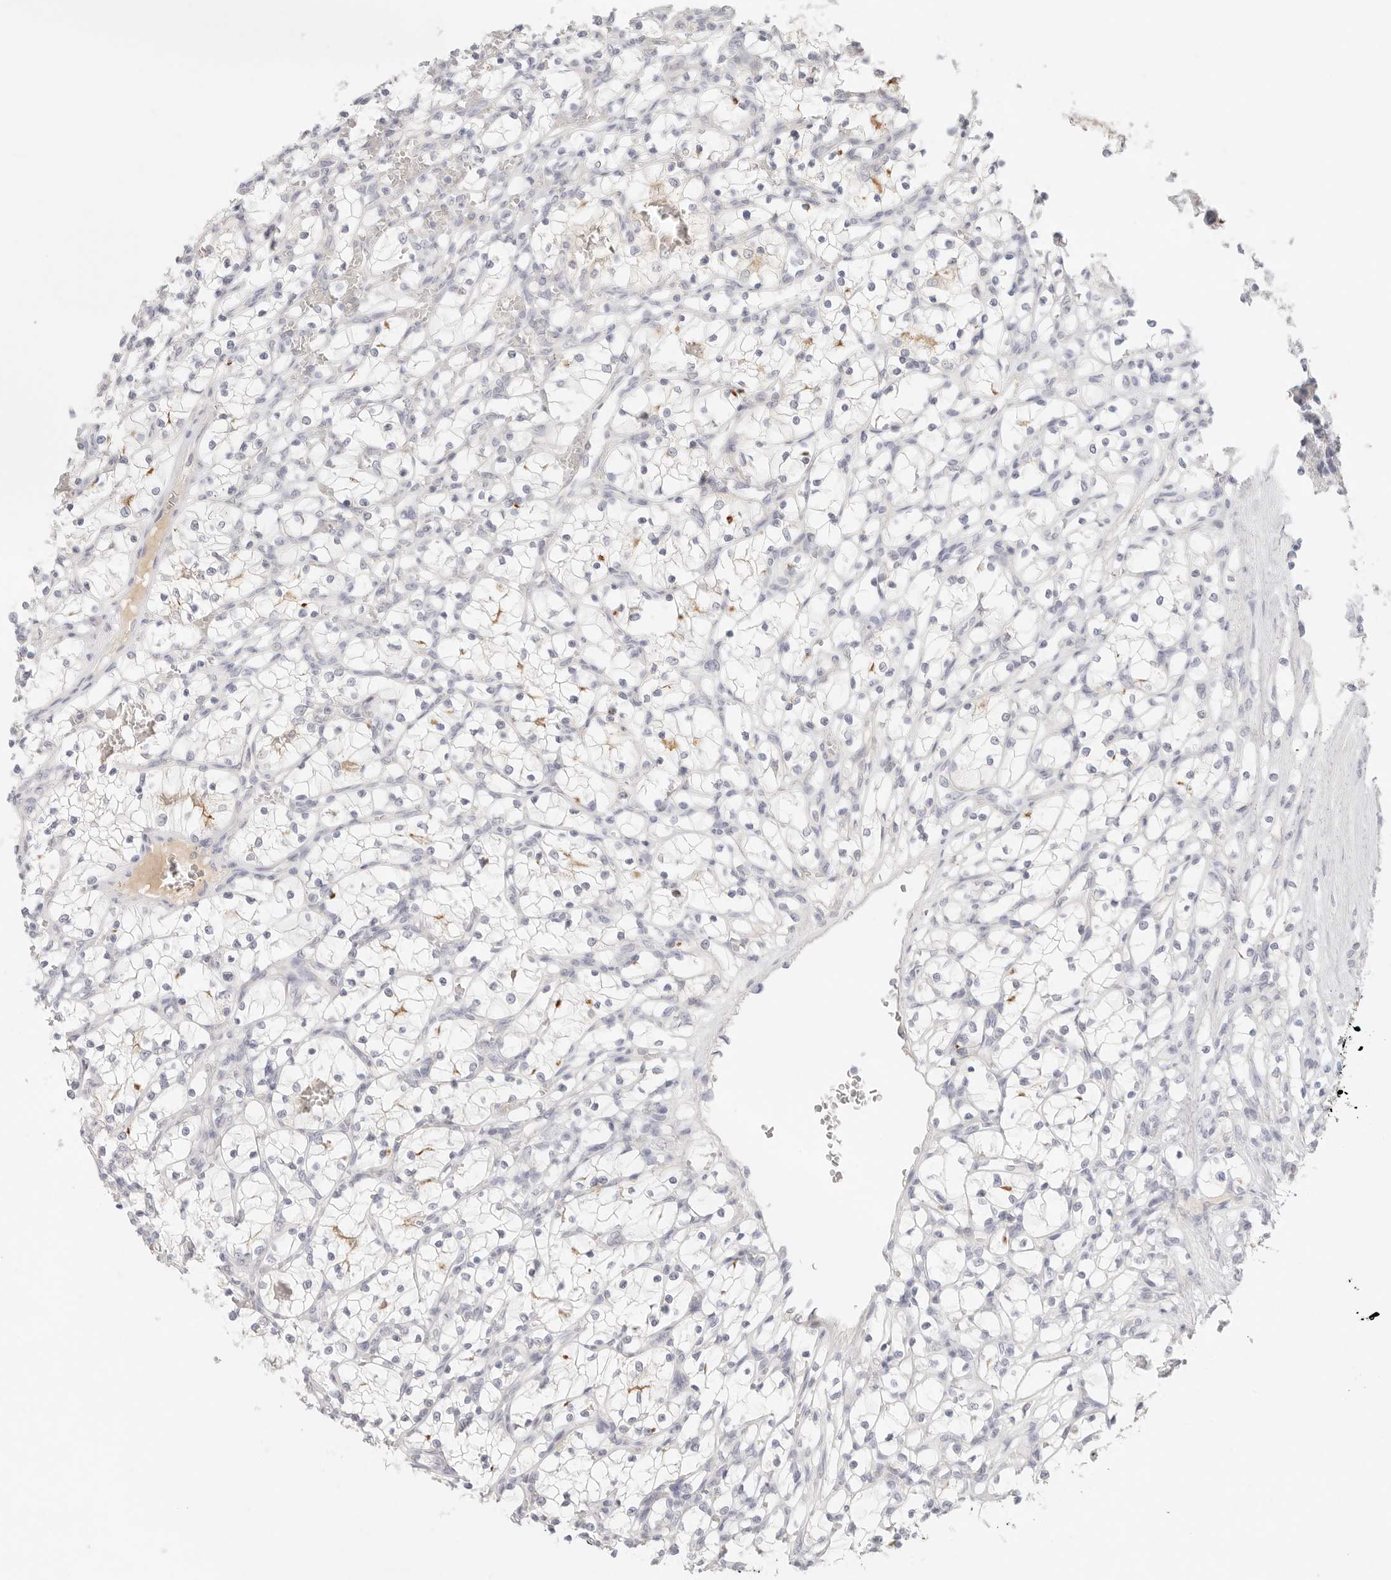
{"staining": {"intensity": "negative", "quantity": "none", "location": "none"}, "tissue": "renal cancer", "cell_type": "Tumor cells", "image_type": "cancer", "snomed": [{"axis": "morphology", "description": "Adenocarcinoma, NOS"}, {"axis": "topography", "description": "Kidney"}], "caption": "Human renal cancer (adenocarcinoma) stained for a protein using immunohistochemistry (IHC) reveals no positivity in tumor cells.", "gene": "SPHK1", "patient": {"sex": "female", "age": 69}}